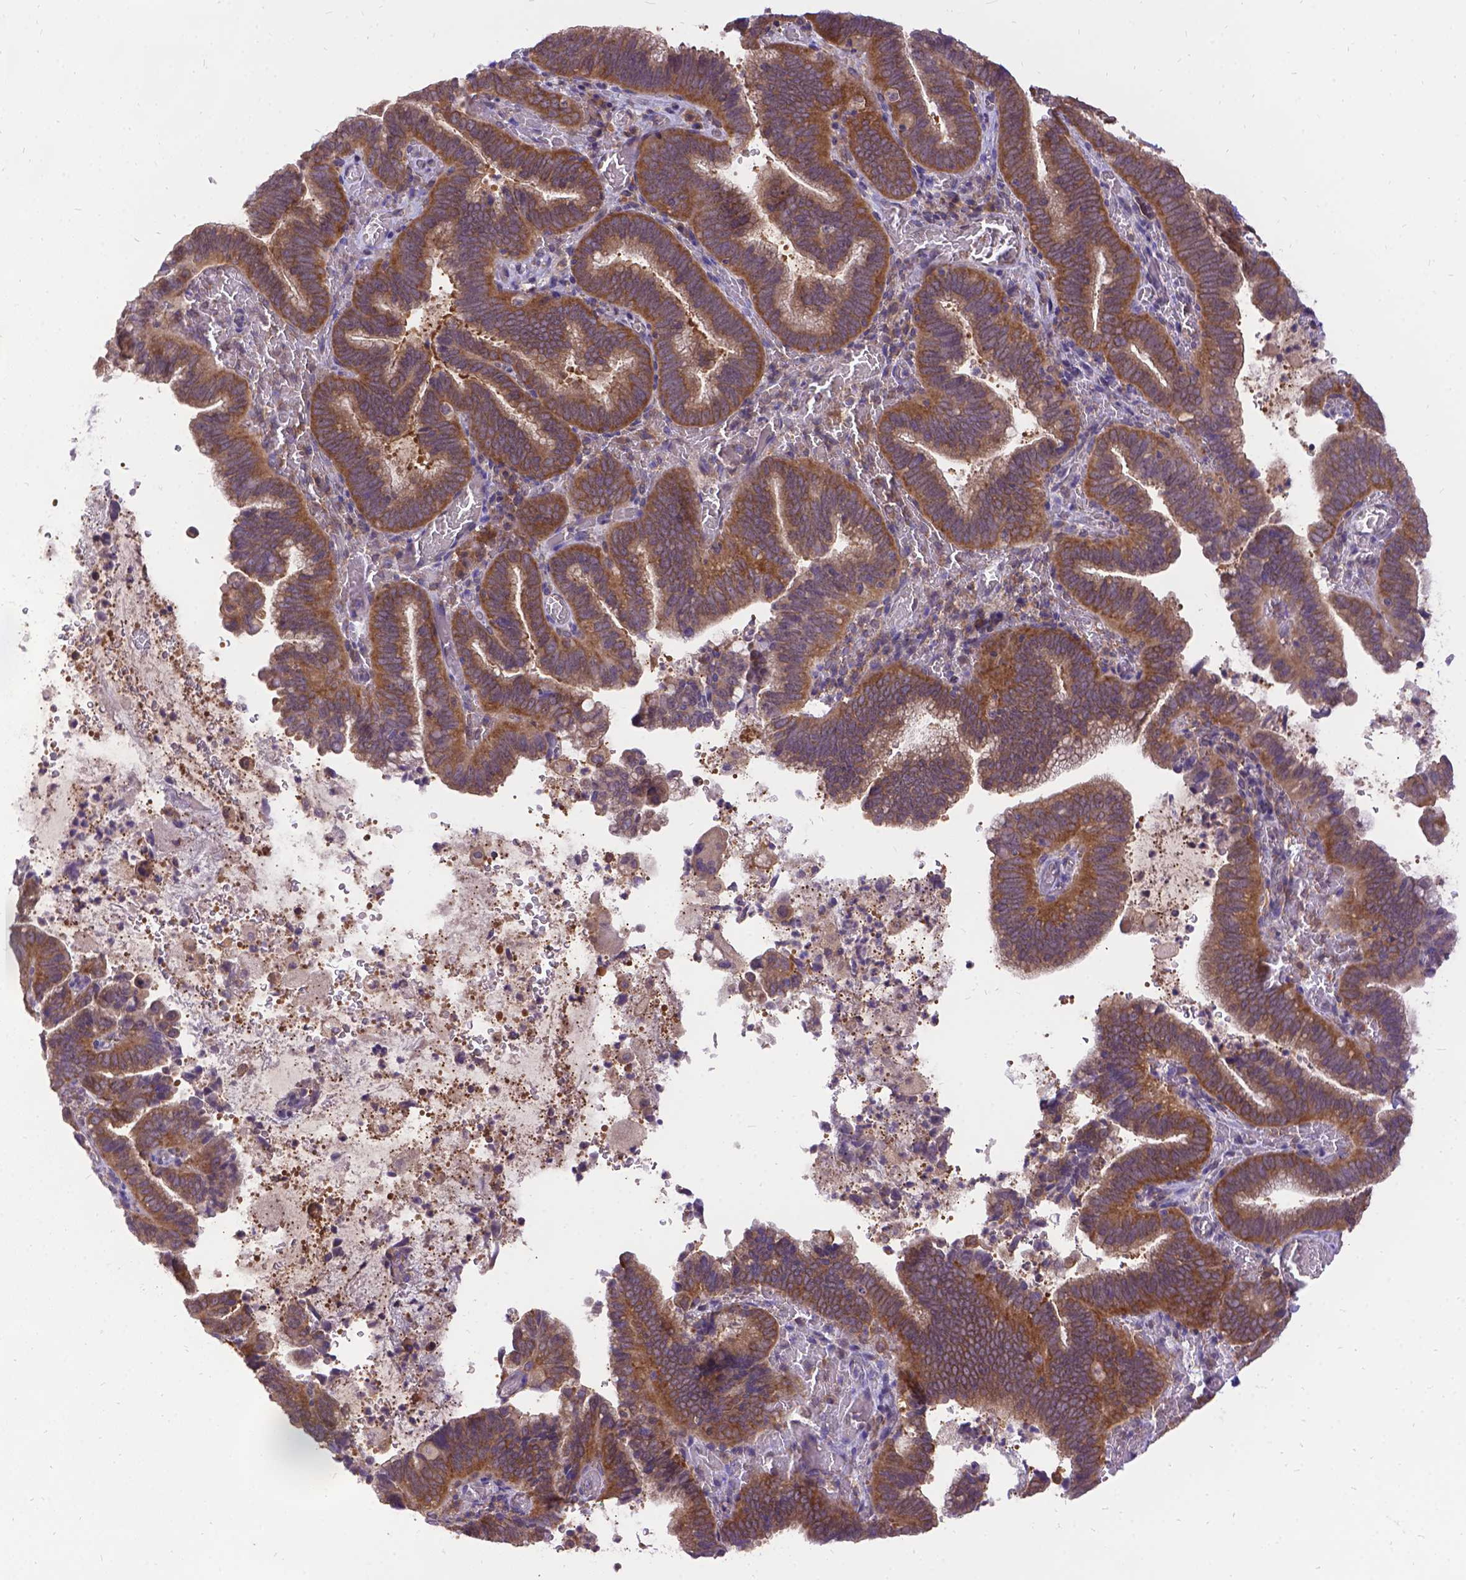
{"staining": {"intensity": "moderate", "quantity": ">75%", "location": "cytoplasmic/membranous"}, "tissue": "cervical cancer", "cell_type": "Tumor cells", "image_type": "cancer", "snomed": [{"axis": "morphology", "description": "Adenocarcinoma, NOS"}, {"axis": "topography", "description": "Cervix"}], "caption": "Moderate cytoplasmic/membranous protein positivity is identified in approximately >75% of tumor cells in adenocarcinoma (cervical).", "gene": "DENND6A", "patient": {"sex": "female", "age": 61}}